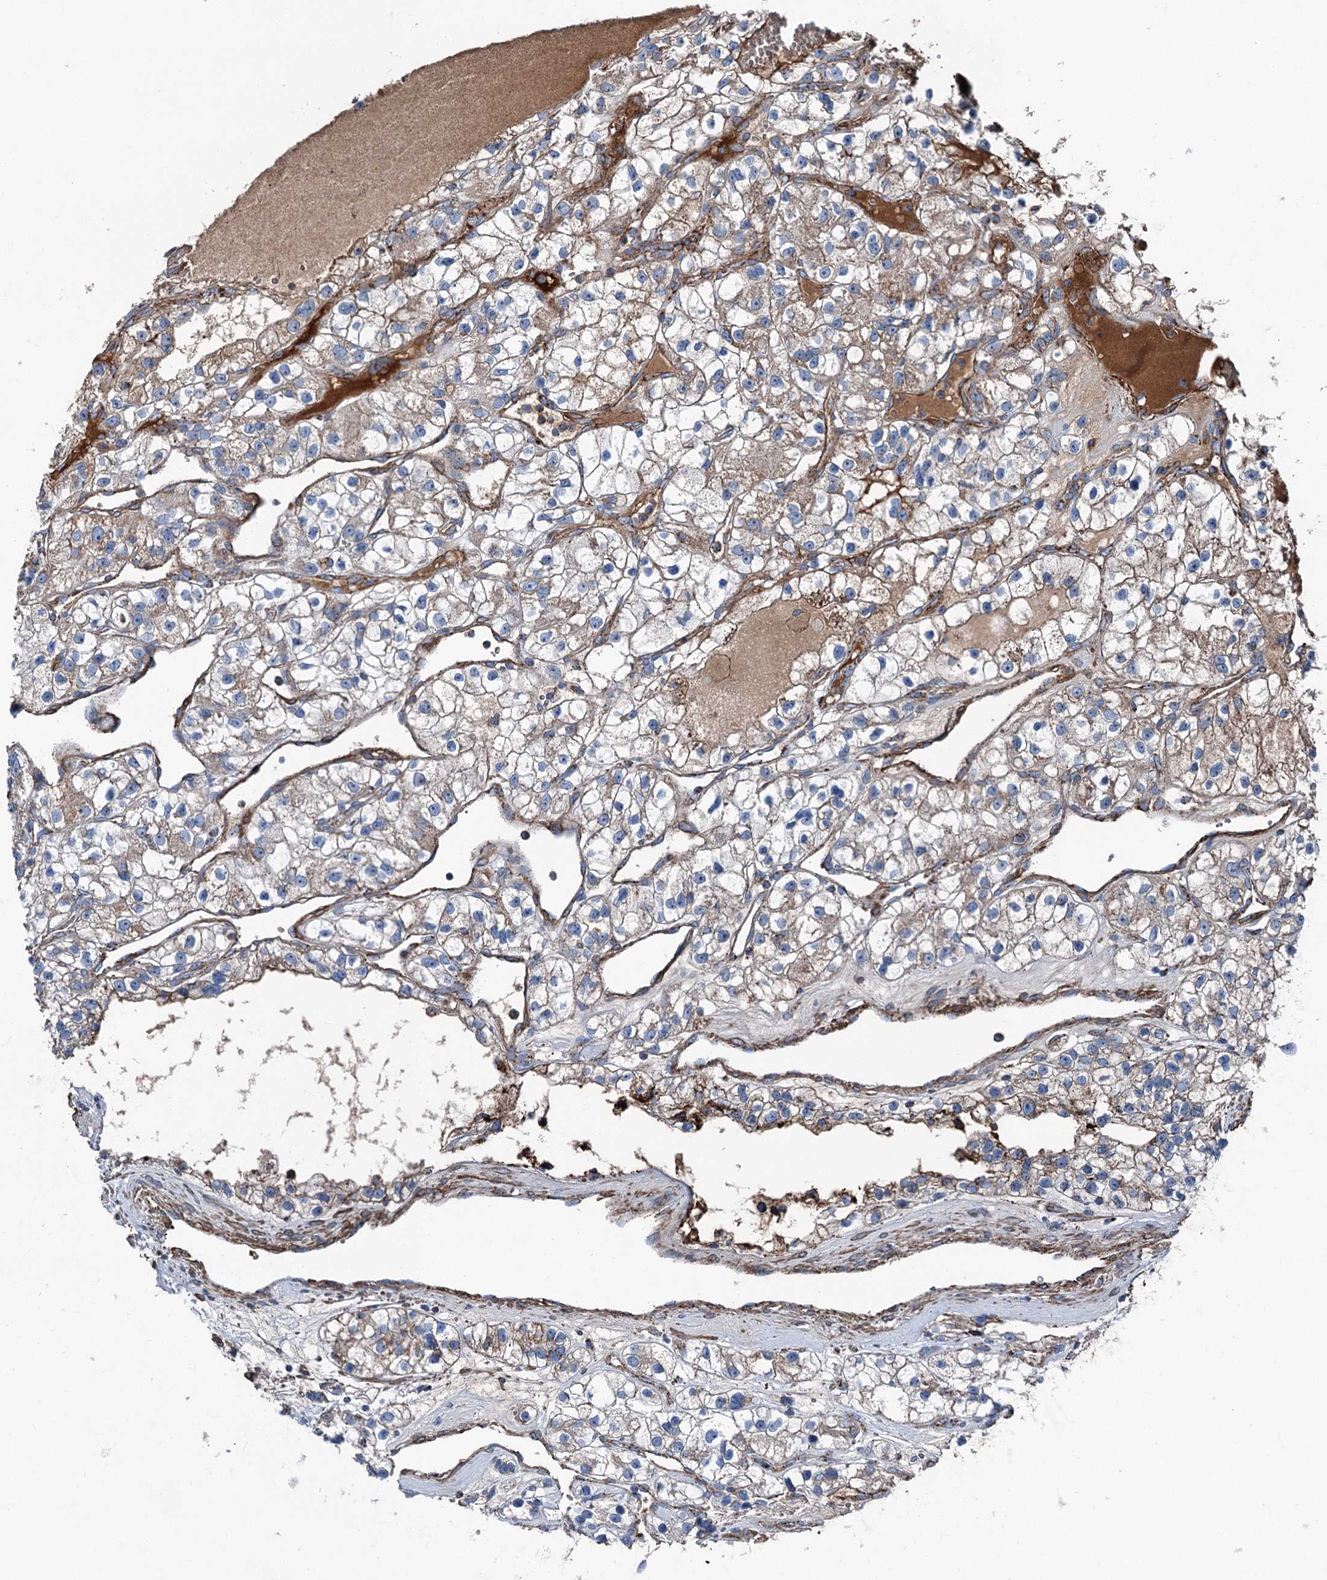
{"staining": {"intensity": "weak", "quantity": "25%-75%", "location": "cytoplasmic/membranous"}, "tissue": "renal cancer", "cell_type": "Tumor cells", "image_type": "cancer", "snomed": [{"axis": "morphology", "description": "Adenocarcinoma, NOS"}, {"axis": "topography", "description": "Kidney"}], "caption": "Protein staining of renal adenocarcinoma tissue demonstrates weak cytoplasmic/membranous expression in approximately 25%-75% of tumor cells.", "gene": "DDIAS", "patient": {"sex": "female", "age": 57}}